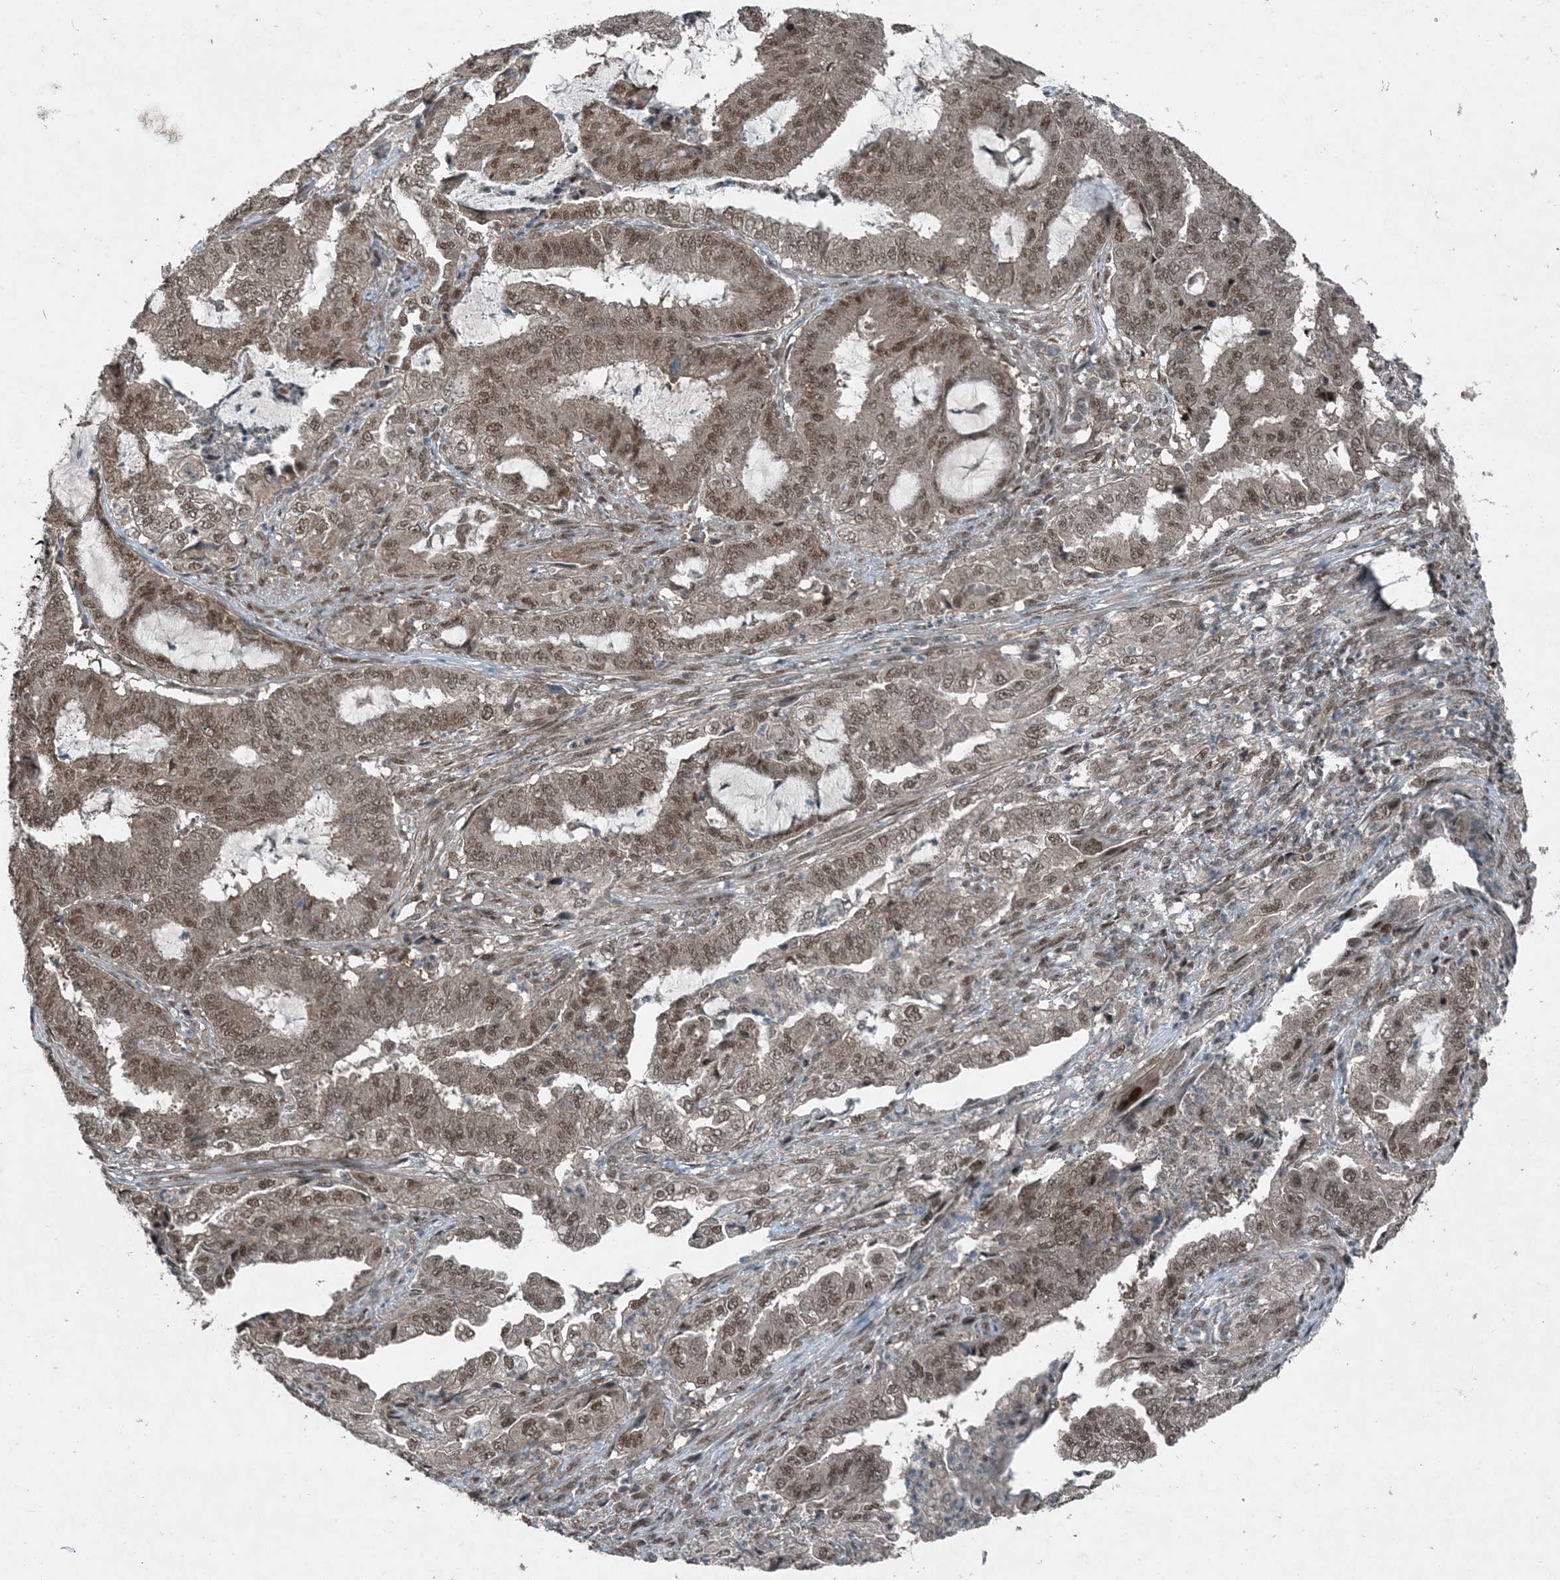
{"staining": {"intensity": "moderate", "quantity": ">75%", "location": "nuclear"}, "tissue": "endometrial cancer", "cell_type": "Tumor cells", "image_type": "cancer", "snomed": [{"axis": "morphology", "description": "Adenocarcinoma, NOS"}, {"axis": "topography", "description": "Endometrium"}], "caption": "DAB (3,3'-diaminobenzidine) immunohistochemical staining of human adenocarcinoma (endometrial) demonstrates moderate nuclear protein positivity in about >75% of tumor cells.", "gene": "COPS7B", "patient": {"sex": "female", "age": 51}}